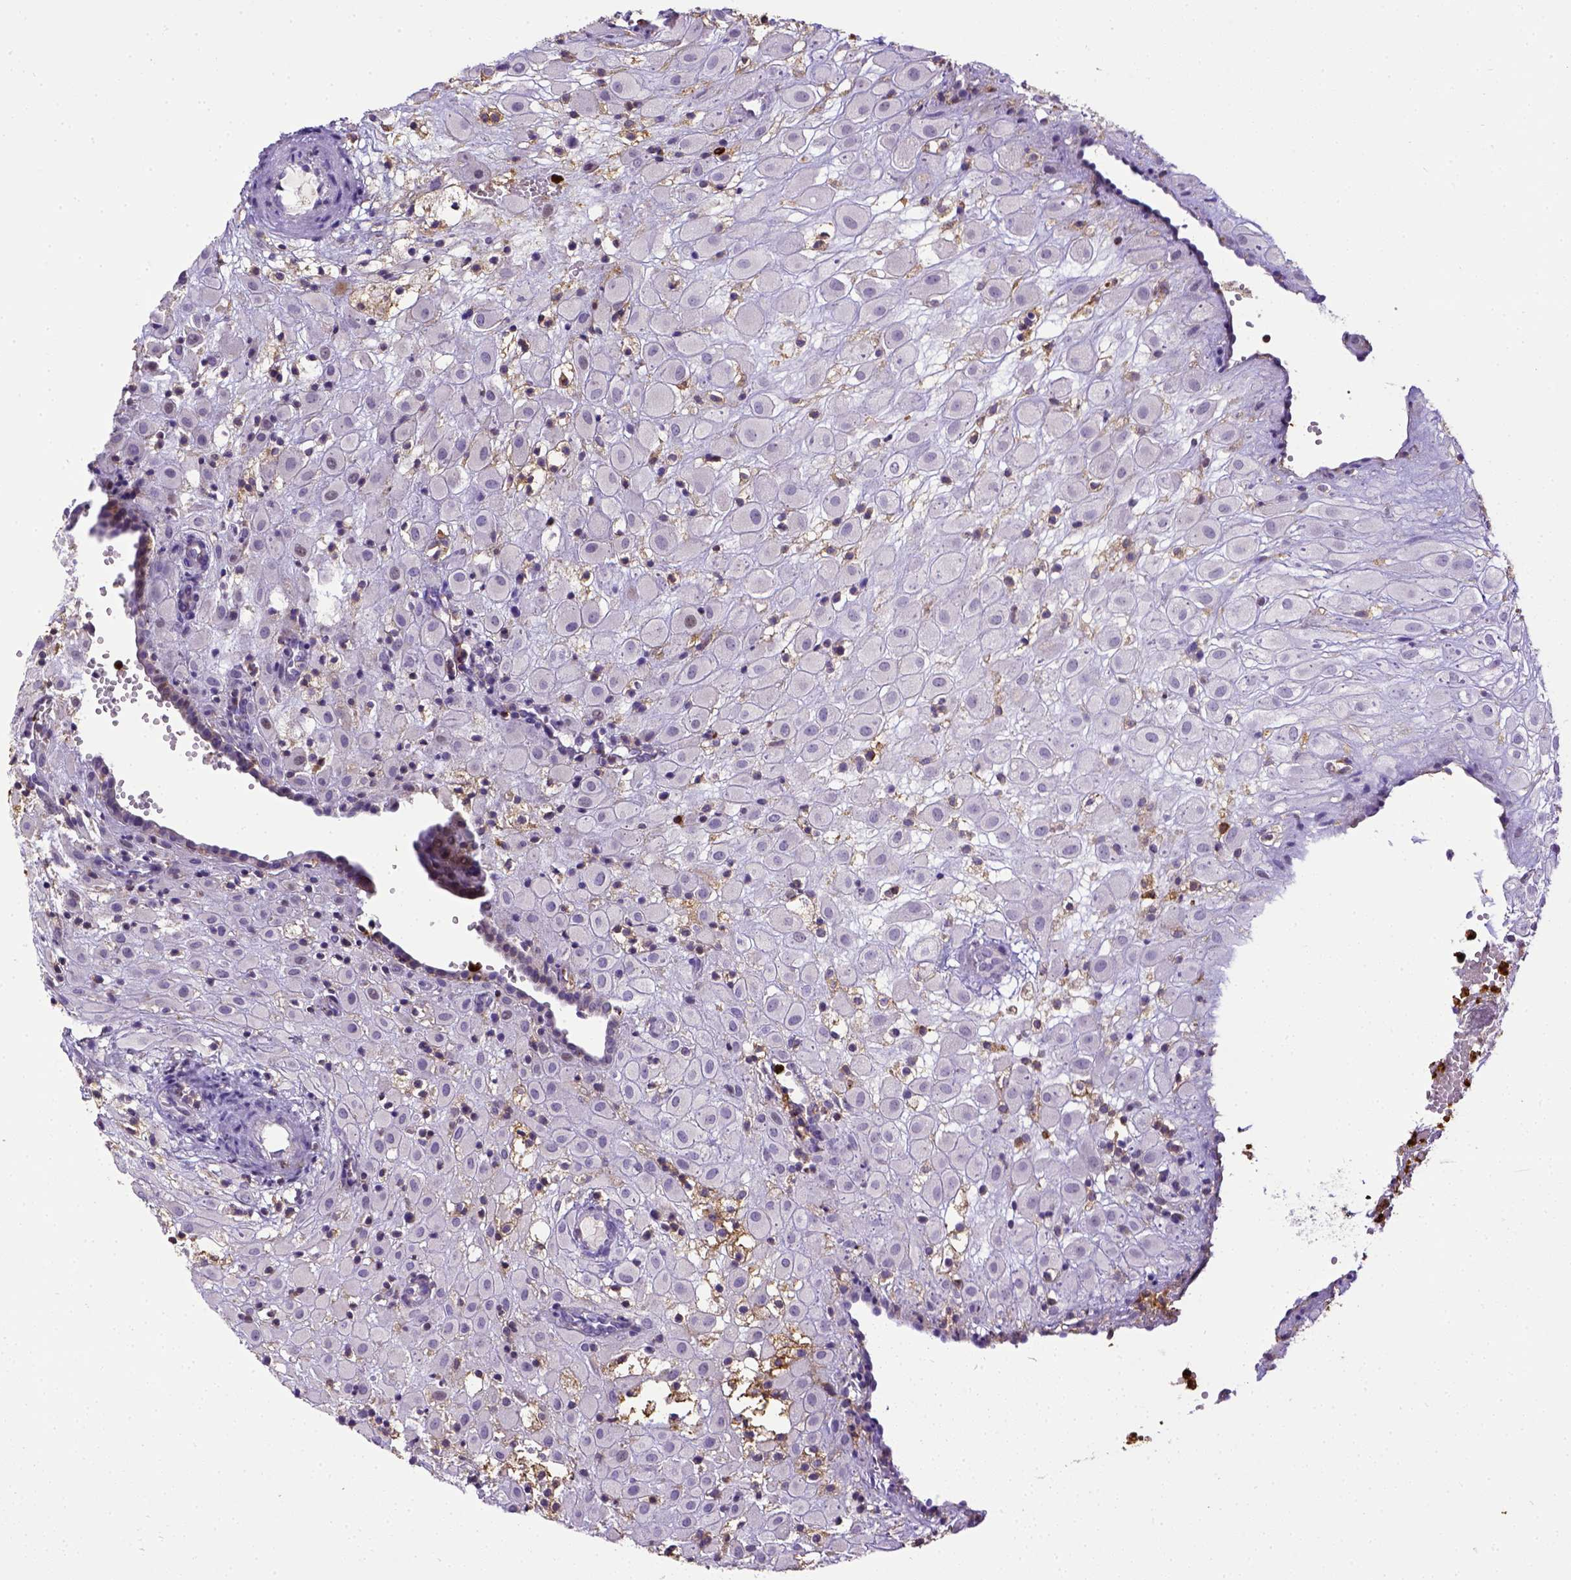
{"staining": {"intensity": "negative", "quantity": "none", "location": "none"}, "tissue": "placenta", "cell_type": "Decidual cells", "image_type": "normal", "snomed": [{"axis": "morphology", "description": "Normal tissue, NOS"}, {"axis": "topography", "description": "Placenta"}], "caption": "This is an immunohistochemistry micrograph of unremarkable placenta. There is no expression in decidual cells.", "gene": "ITGAM", "patient": {"sex": "female", "age": 24}}